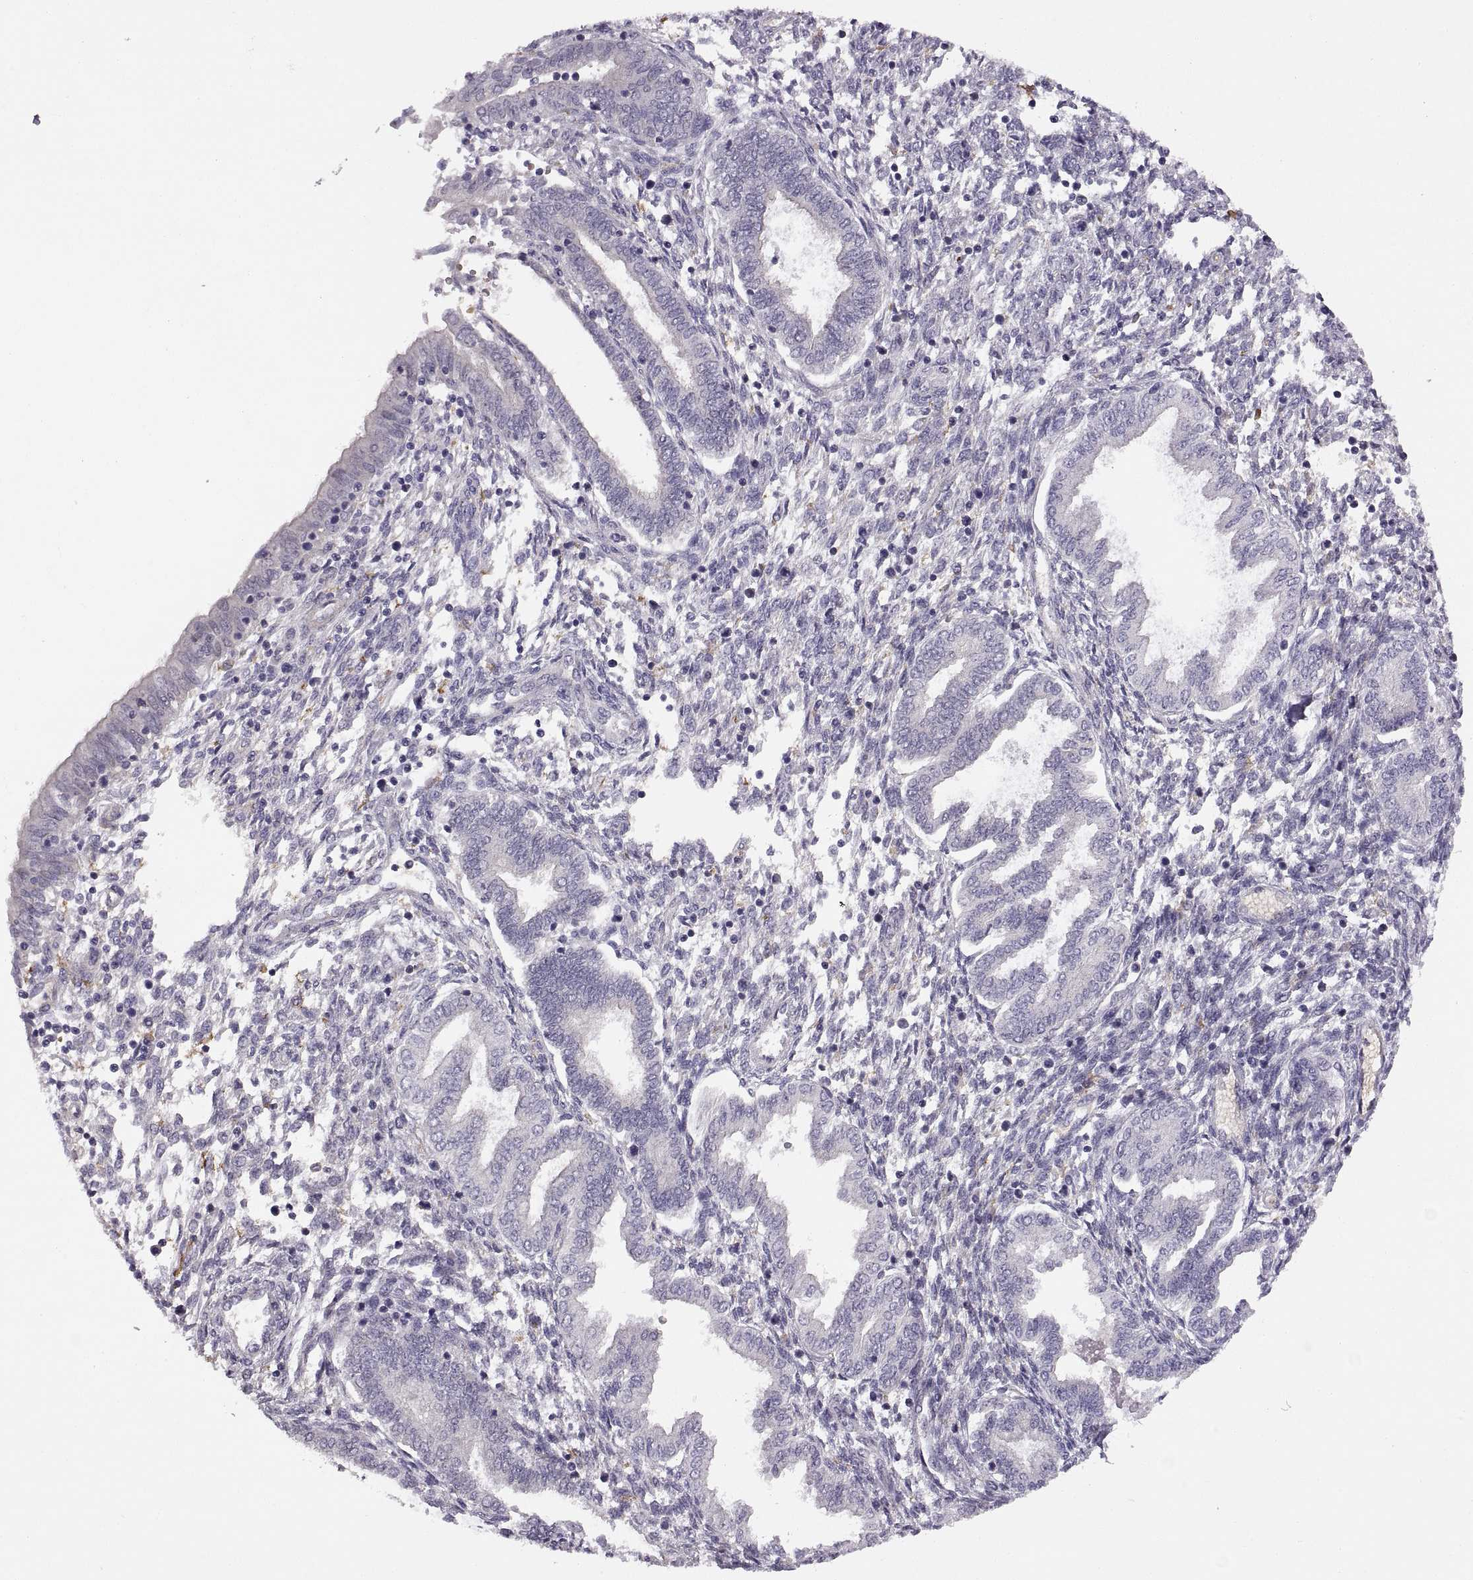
{"staining": {"intensity": "negative", "quantity": "none", "location": "none"}, "tissue": "endometrium", "cell_type": "Cells in endometrial stroma", "image_type": "normal", "snomed": [{"axis": "morphology", "description": "Normal tissue, NOS"}, {"axis": "topography", "description": "Endometrium"}], "caption": "This is an immunohistochemistry (IHC) image of unremarkable human endometrium. There is no staining in cells in endometrial stroma.", "gene": "MEIOC", "patient": {"sex": "female", "age": 42}}